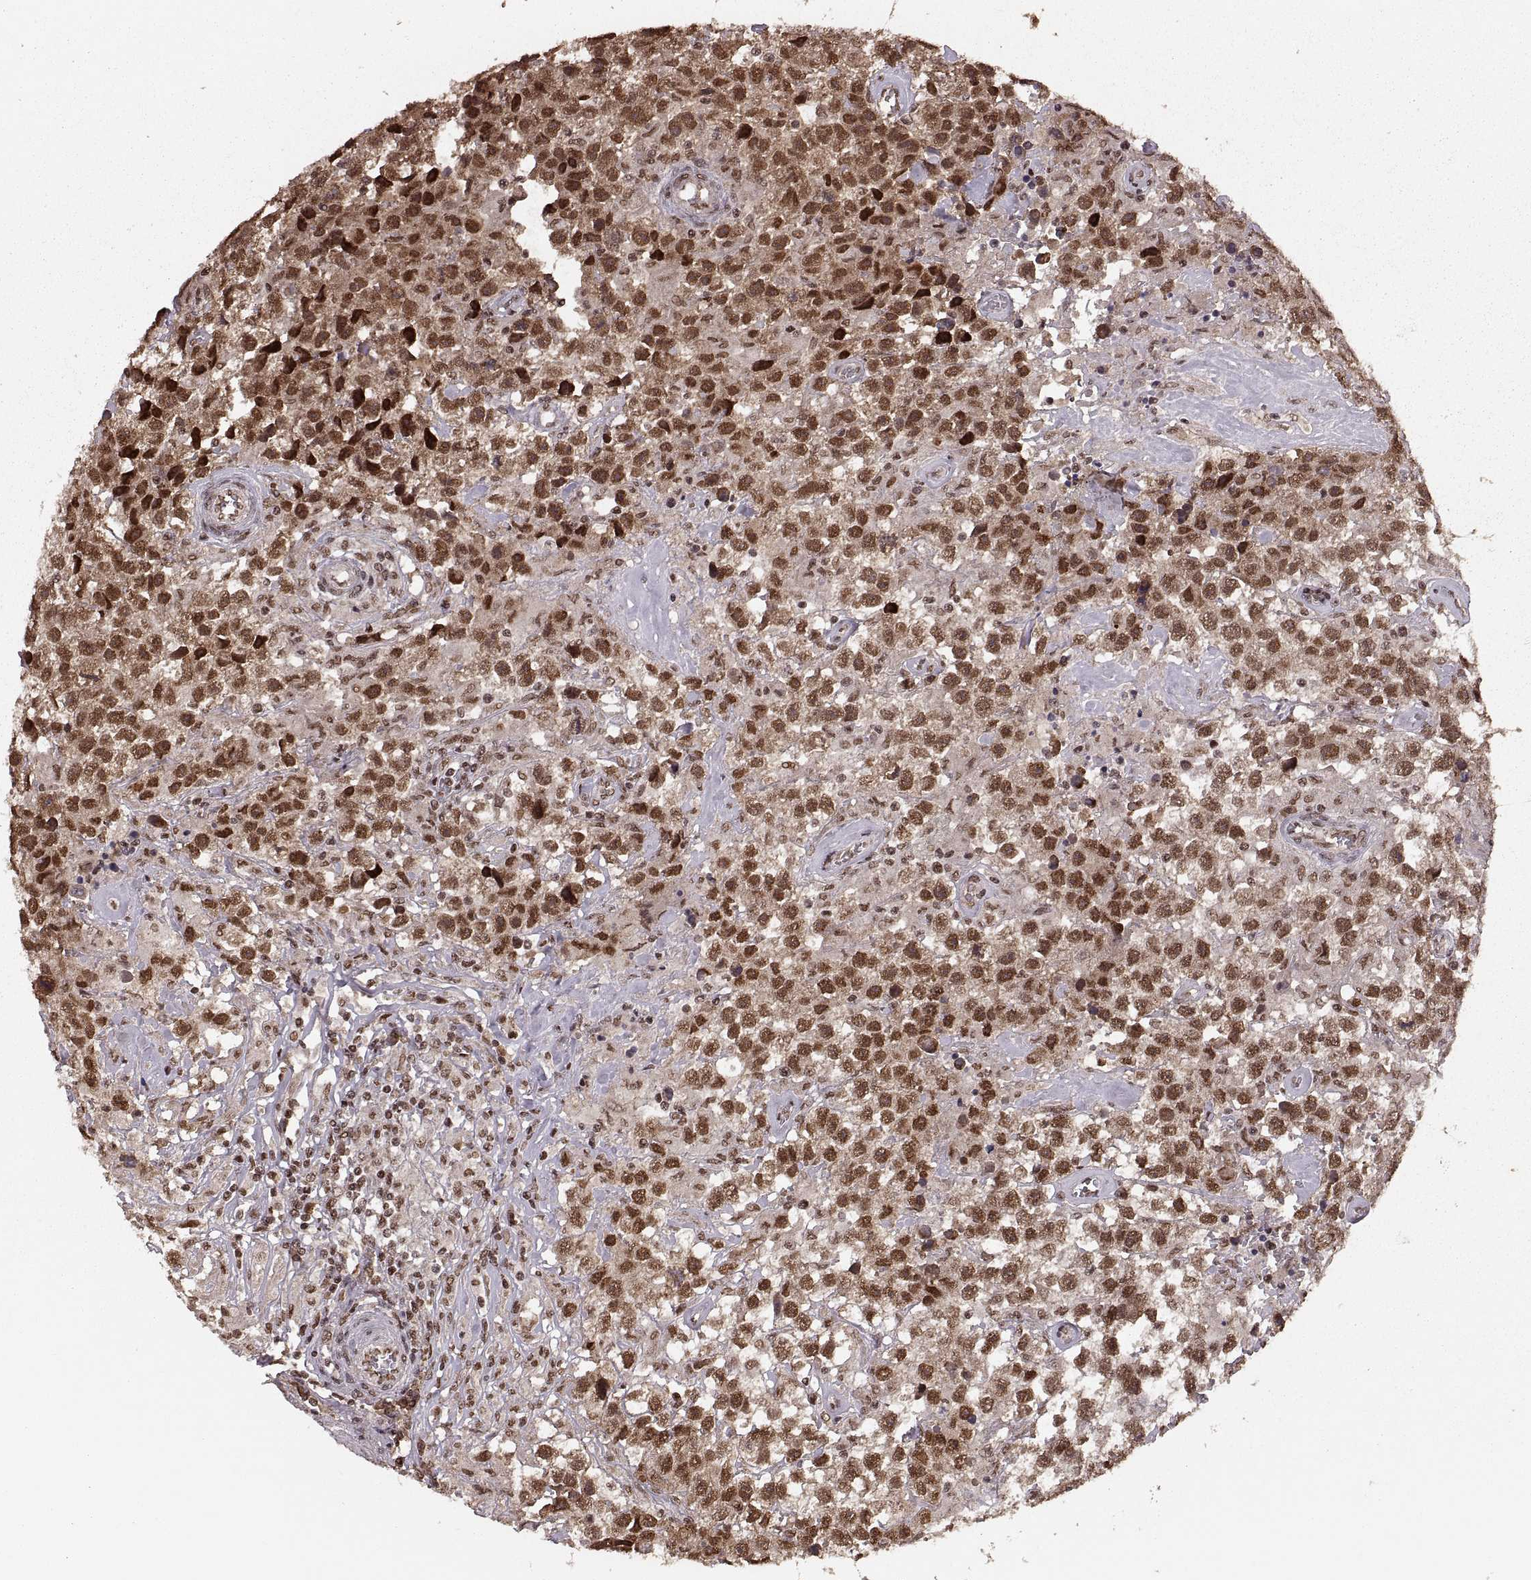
{"staining": {"intensity": "strong", "quantity": ">75%", "location": "nuclear"}, "tissue": "testis cancer", "cell_type": "Tumor cells", "image_type": "cancer", "snomed": [{"axis": "morphology", "description": "Seminoma, NOS"}, {"axis": "topography", "description": "Testis"}], "caption": "High-power microscopy captured an IHC photomicrograph of seminoma (testis), revealing strong nuclear staining in approximately >75% of tumor cells. The protein is shown in brown color, while the nuclei are stained blue.", "gene": "RFT1", "patient": {"sex": "male", "age": 43}}